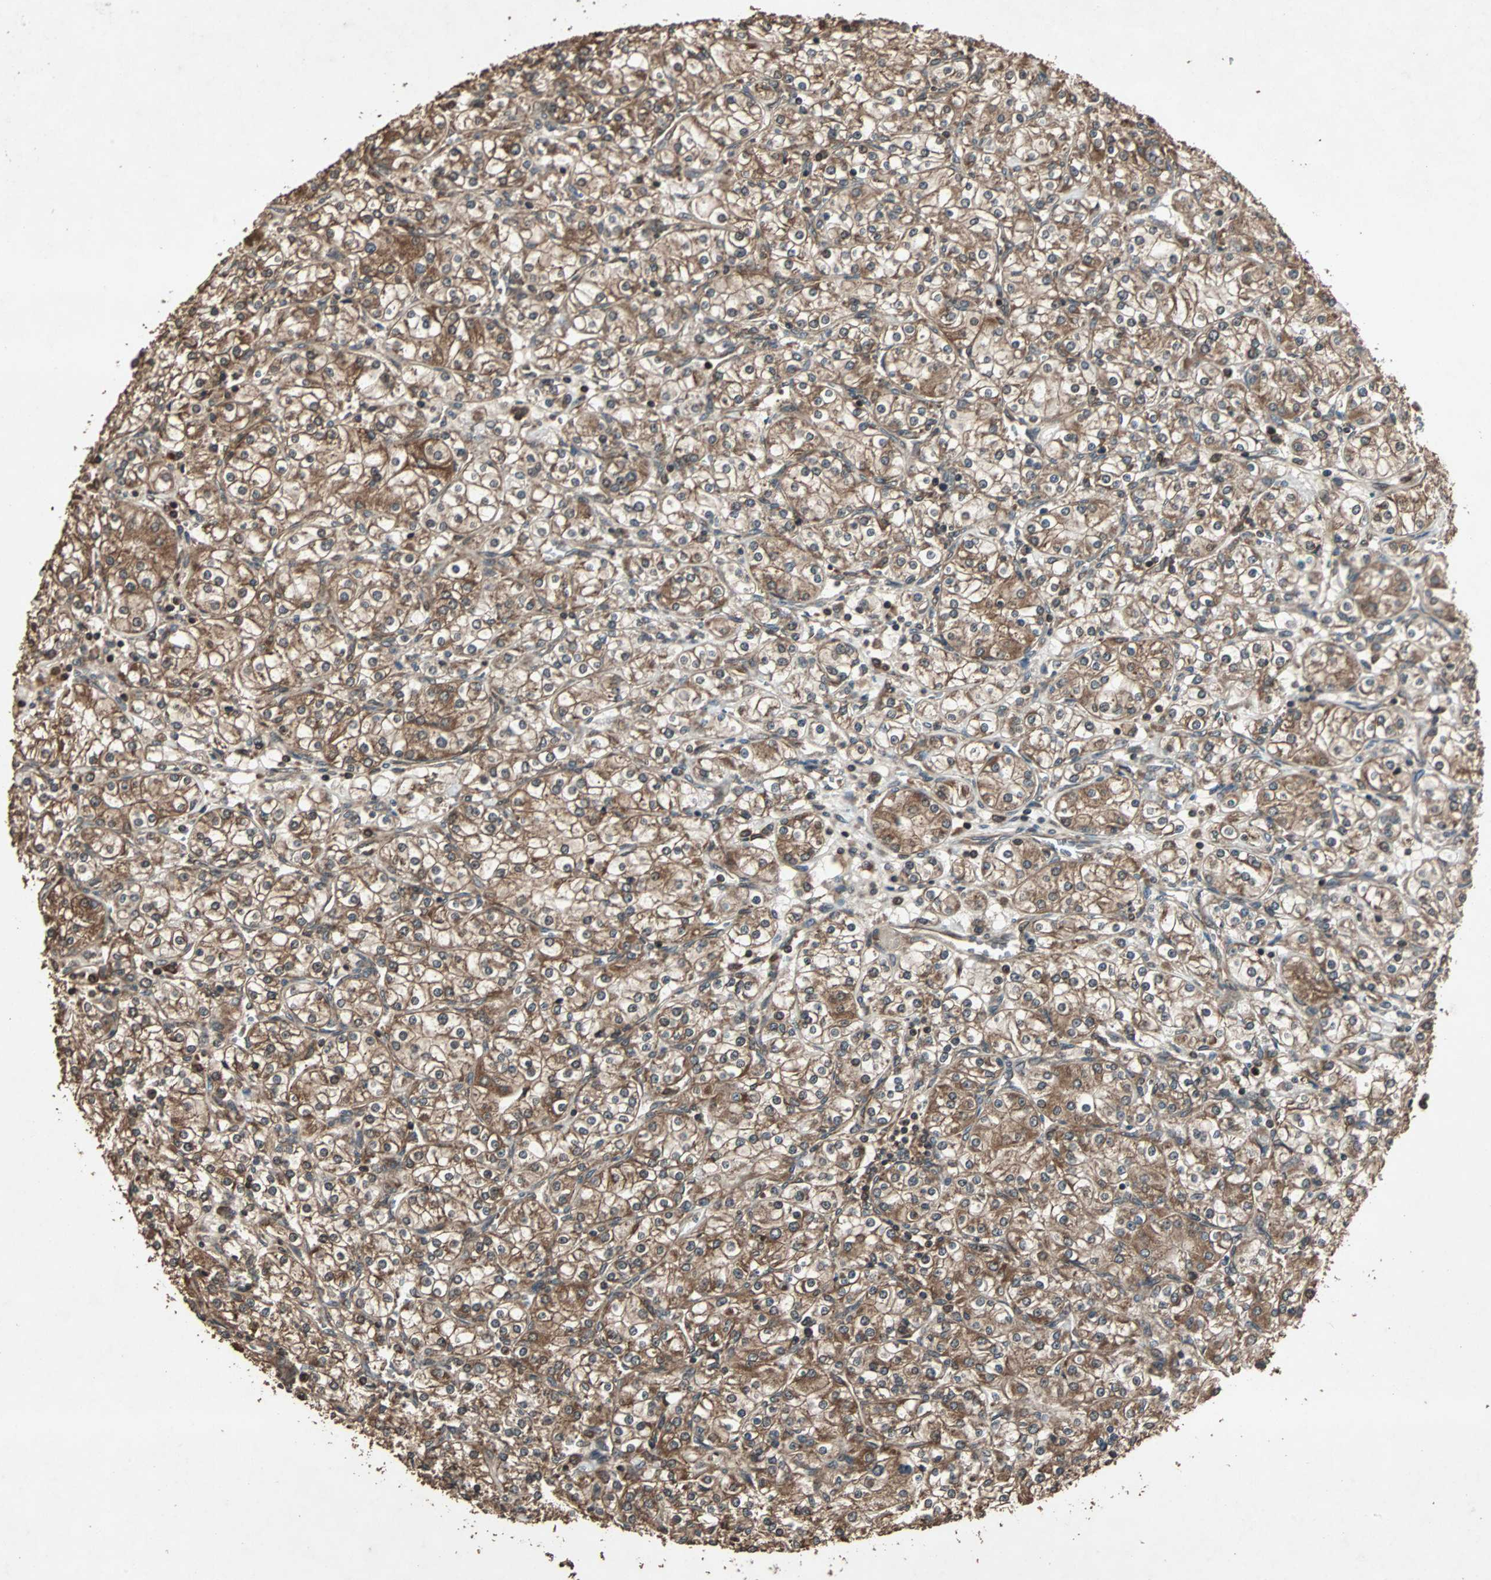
{"staining": {"intensity": "moderate", "quantity": ">75%", "location": "cytoplasmic/membranous"}, "tissue": "renal cancer", "cell_type": "Tumor cells", "image_type": "cancer", "snomed": [{"axis": "morphology", "description": "Adenocarcinoma, NOS"}, {"axis": "topography", "description": "Kidney"}], "caption": "A medium amount of moderate cytoplasmic/membranous expression is seen in about >75% of tumor cells in renal cancer tissue.", "gene": "LAMTOR5", "patient": {"sex": "male", "age": 77}}